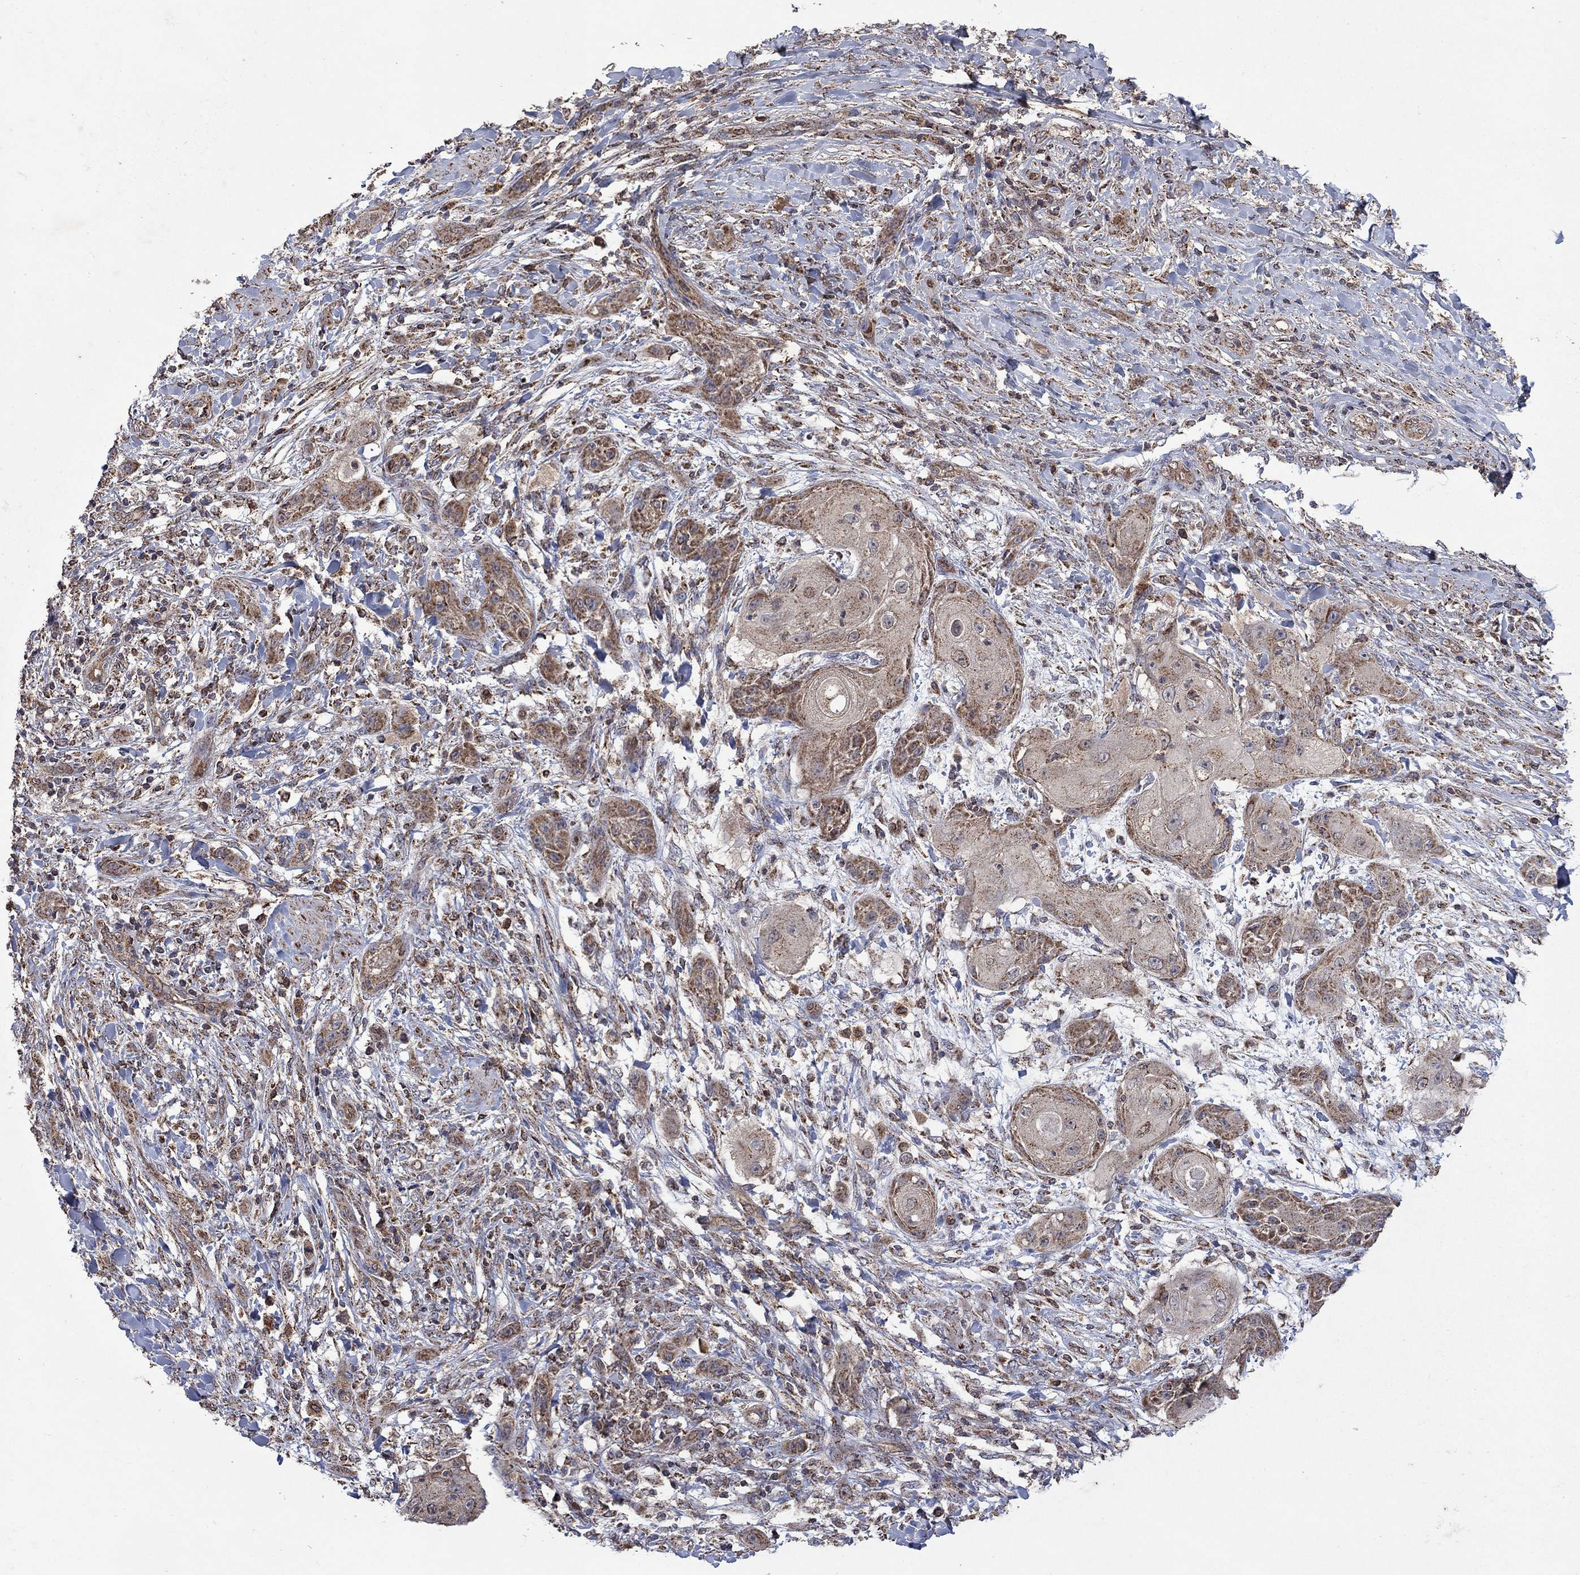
{"staining": {"intensity": "moderate", "quantity": "25%-75%", "location": "cytoplasmic/membranous"}, "tissue": "skin cancer", "cell_type": "Tumor cells", "image_type": "cancer", "snomed": [{"axis": "morphology", "description": "Squamous cell carcinoma, NOS"}, {"axis": "topography", "description": "Skin"}], "caption": "Skin cancer stained with a protein marker exhibits moderate staining in tumor cells.", "gene": "DPH1", "patient": {"sex": "male", "age": 62}}